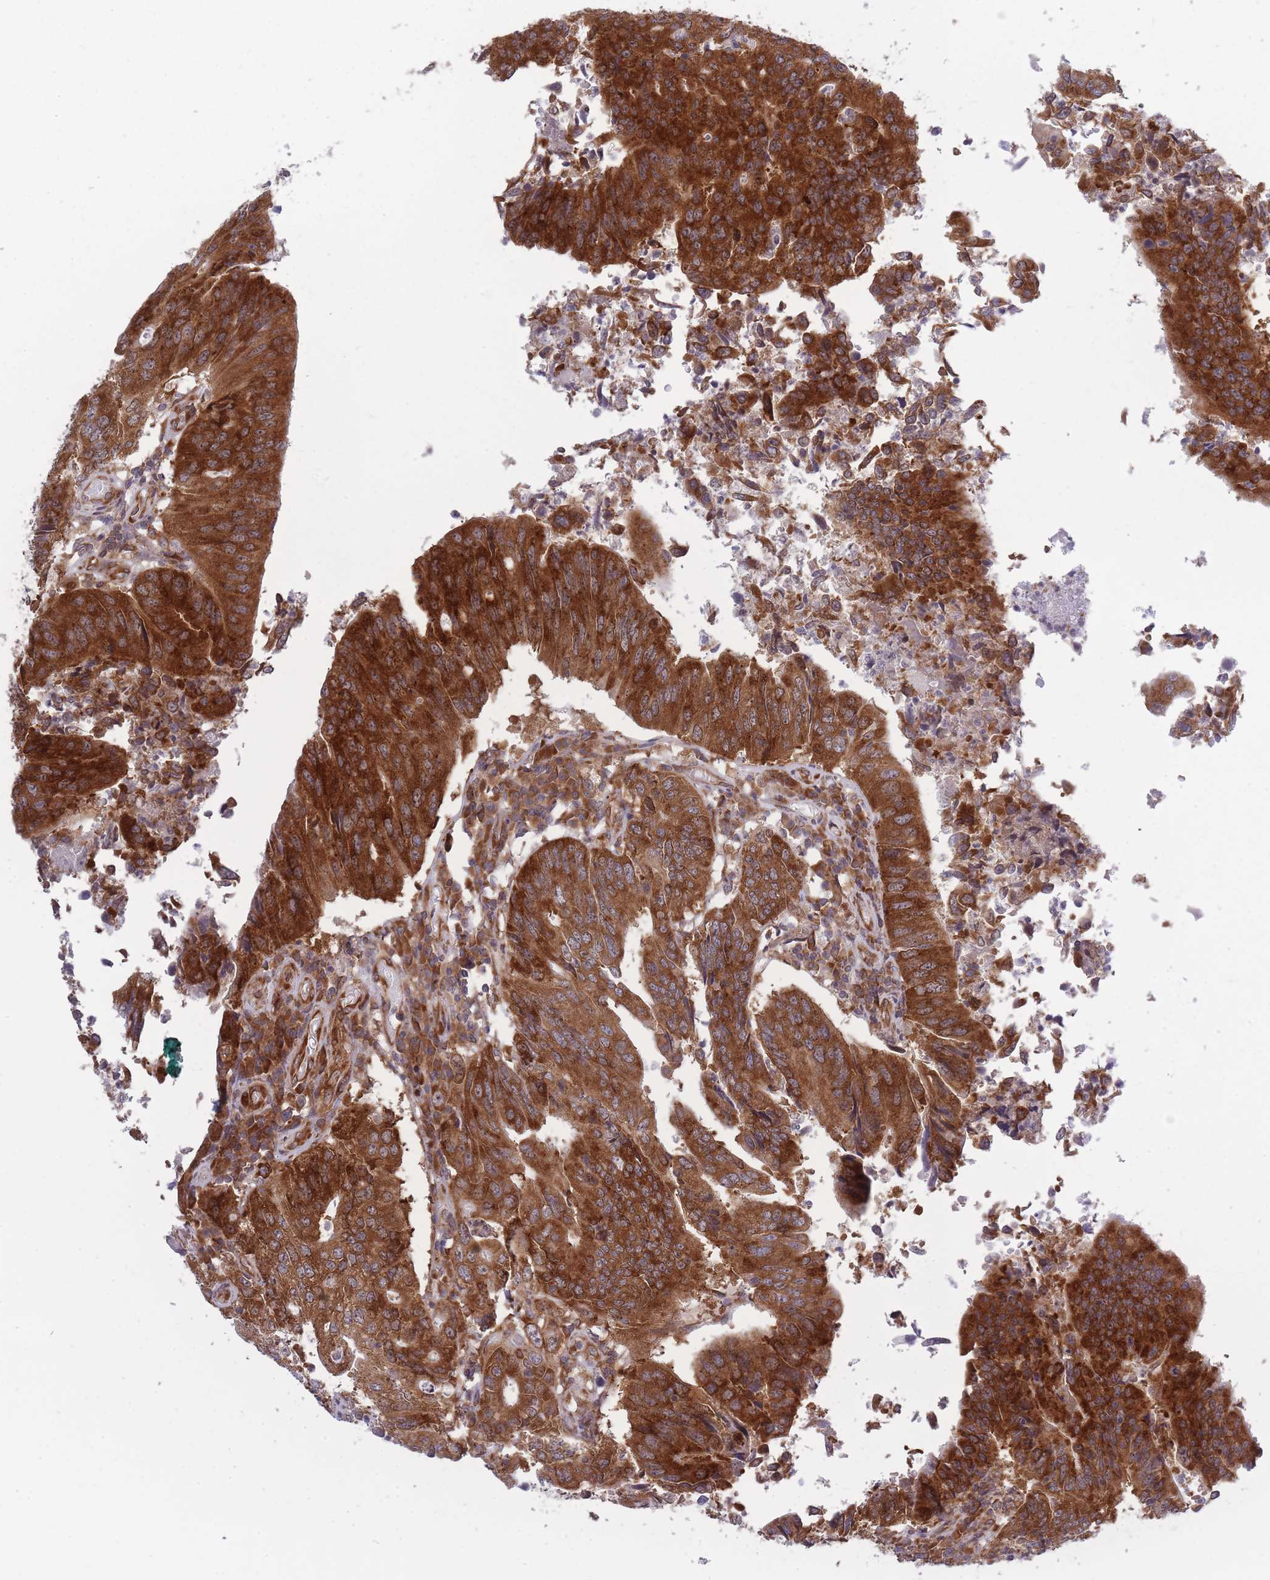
{"staining": {"intensity": "strong", "quantity": ">75%", "location": "cytoplasmic/membranous"}, "tissue": "colorectal cancer", "cell_type": "Tumor cells", "image_type": "cancer", "snomed": [{"axis": "morphology", "description": "Adenocarcinoma, NOS"}, {"axis": "topography", "description": "Colon"}], "caption": "A high amount of strong cytoplasmic/membranous expression is appreciated in about >75% of tumor cells in colorectal cancer (adenocarcinoma) tissue.", "gene": "CCDC124", "patient": {"sex": "female", "age": 67}}